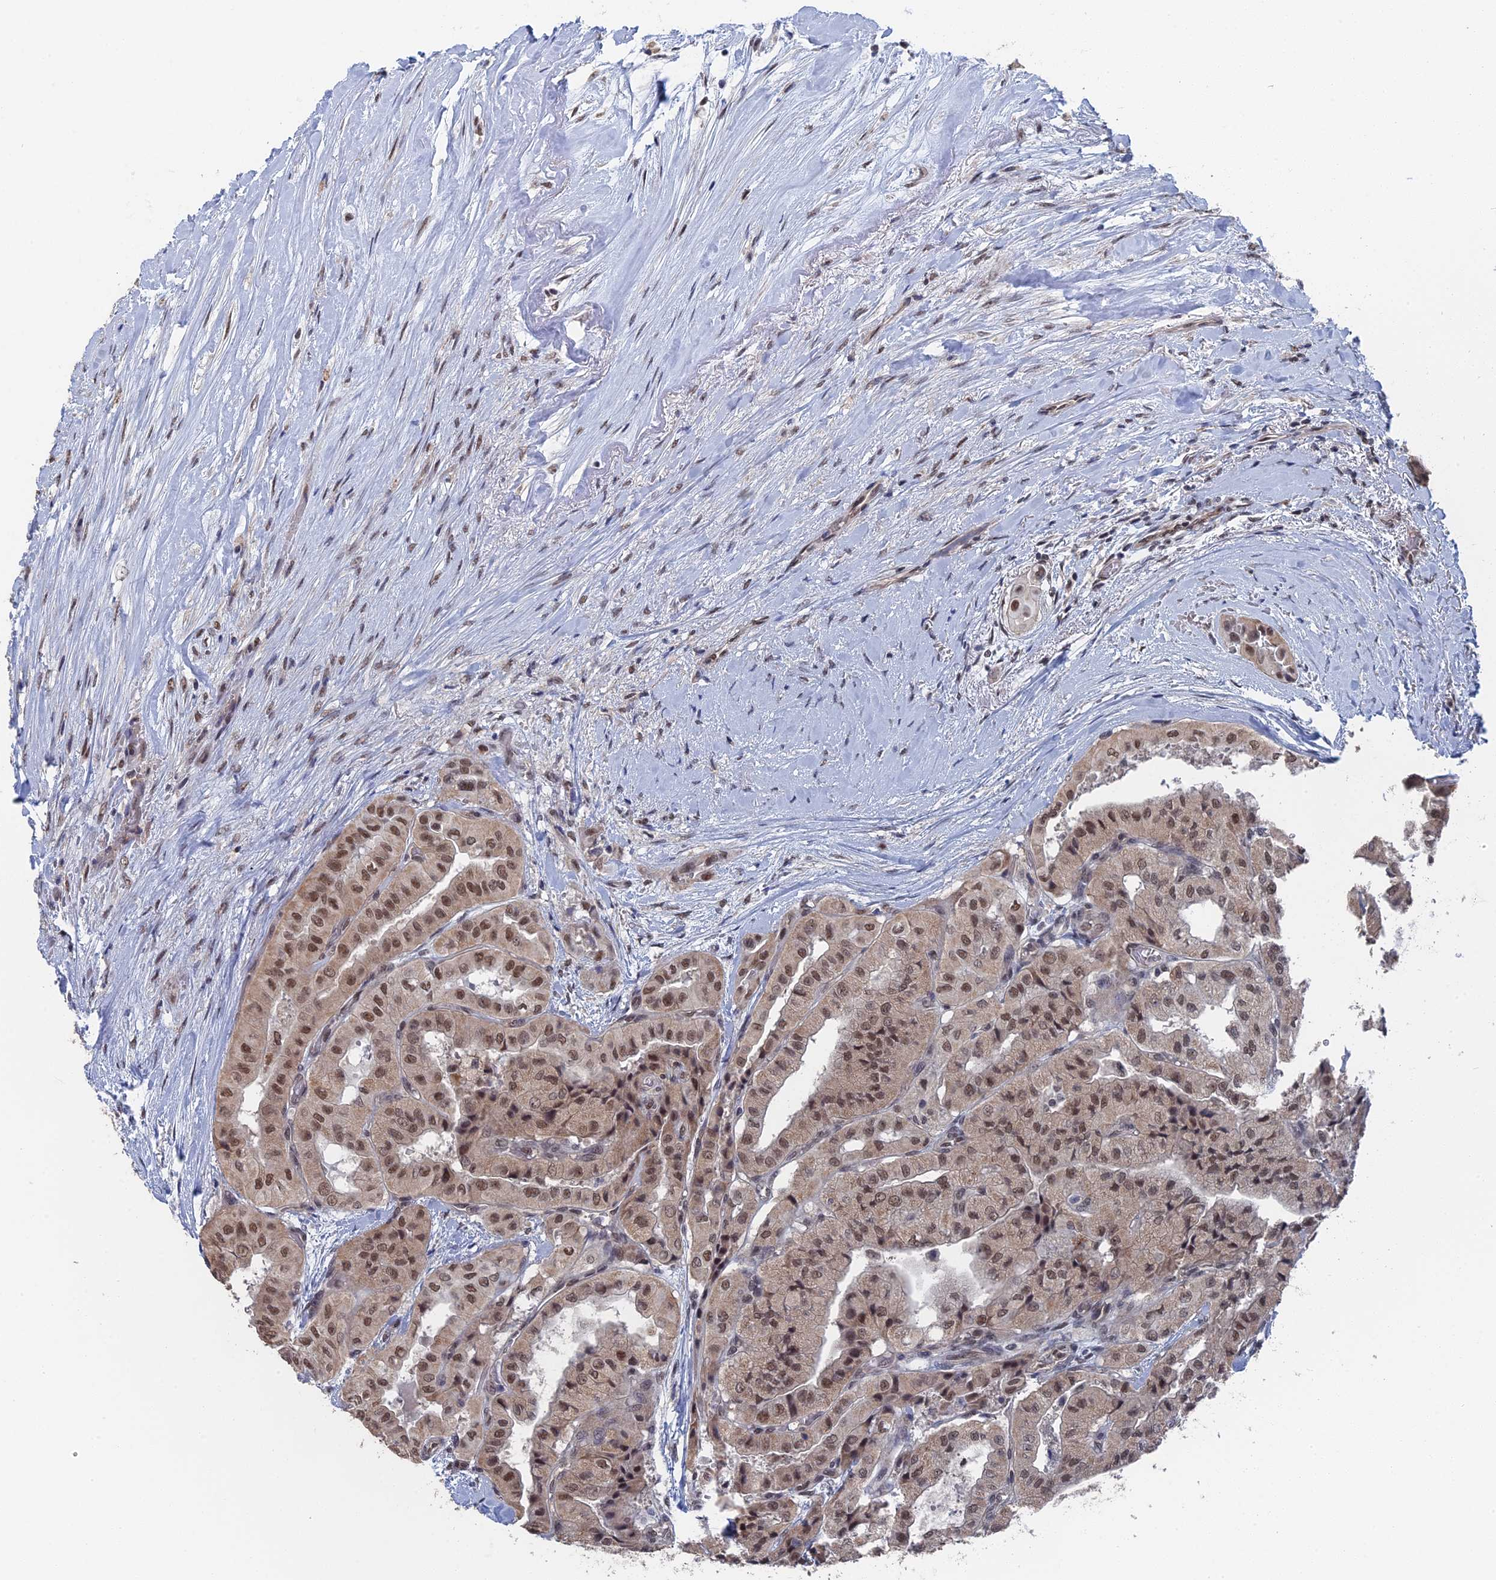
{"staining": {"intensity": "moderate", "quantity": ">75%", "location": "nuclear"}, "tissue": "thyroid cancer", "cell_type": "Tumor cells", "image_type": "cancer", "snomed": [{"axis": "morphology", "description": "Papillary adenocarcinoma, NOS"}, {"axis": "topography", "description": "Thyroid gland"}], "caption": "A micrograph of human thyroid cancer (papillary adenocarcinoma) stained for a protein reveals moderate nuclear brown staining in tumor cells.", "gene": "TSSC4", "patient": {"sex": "female", "age": 59}}